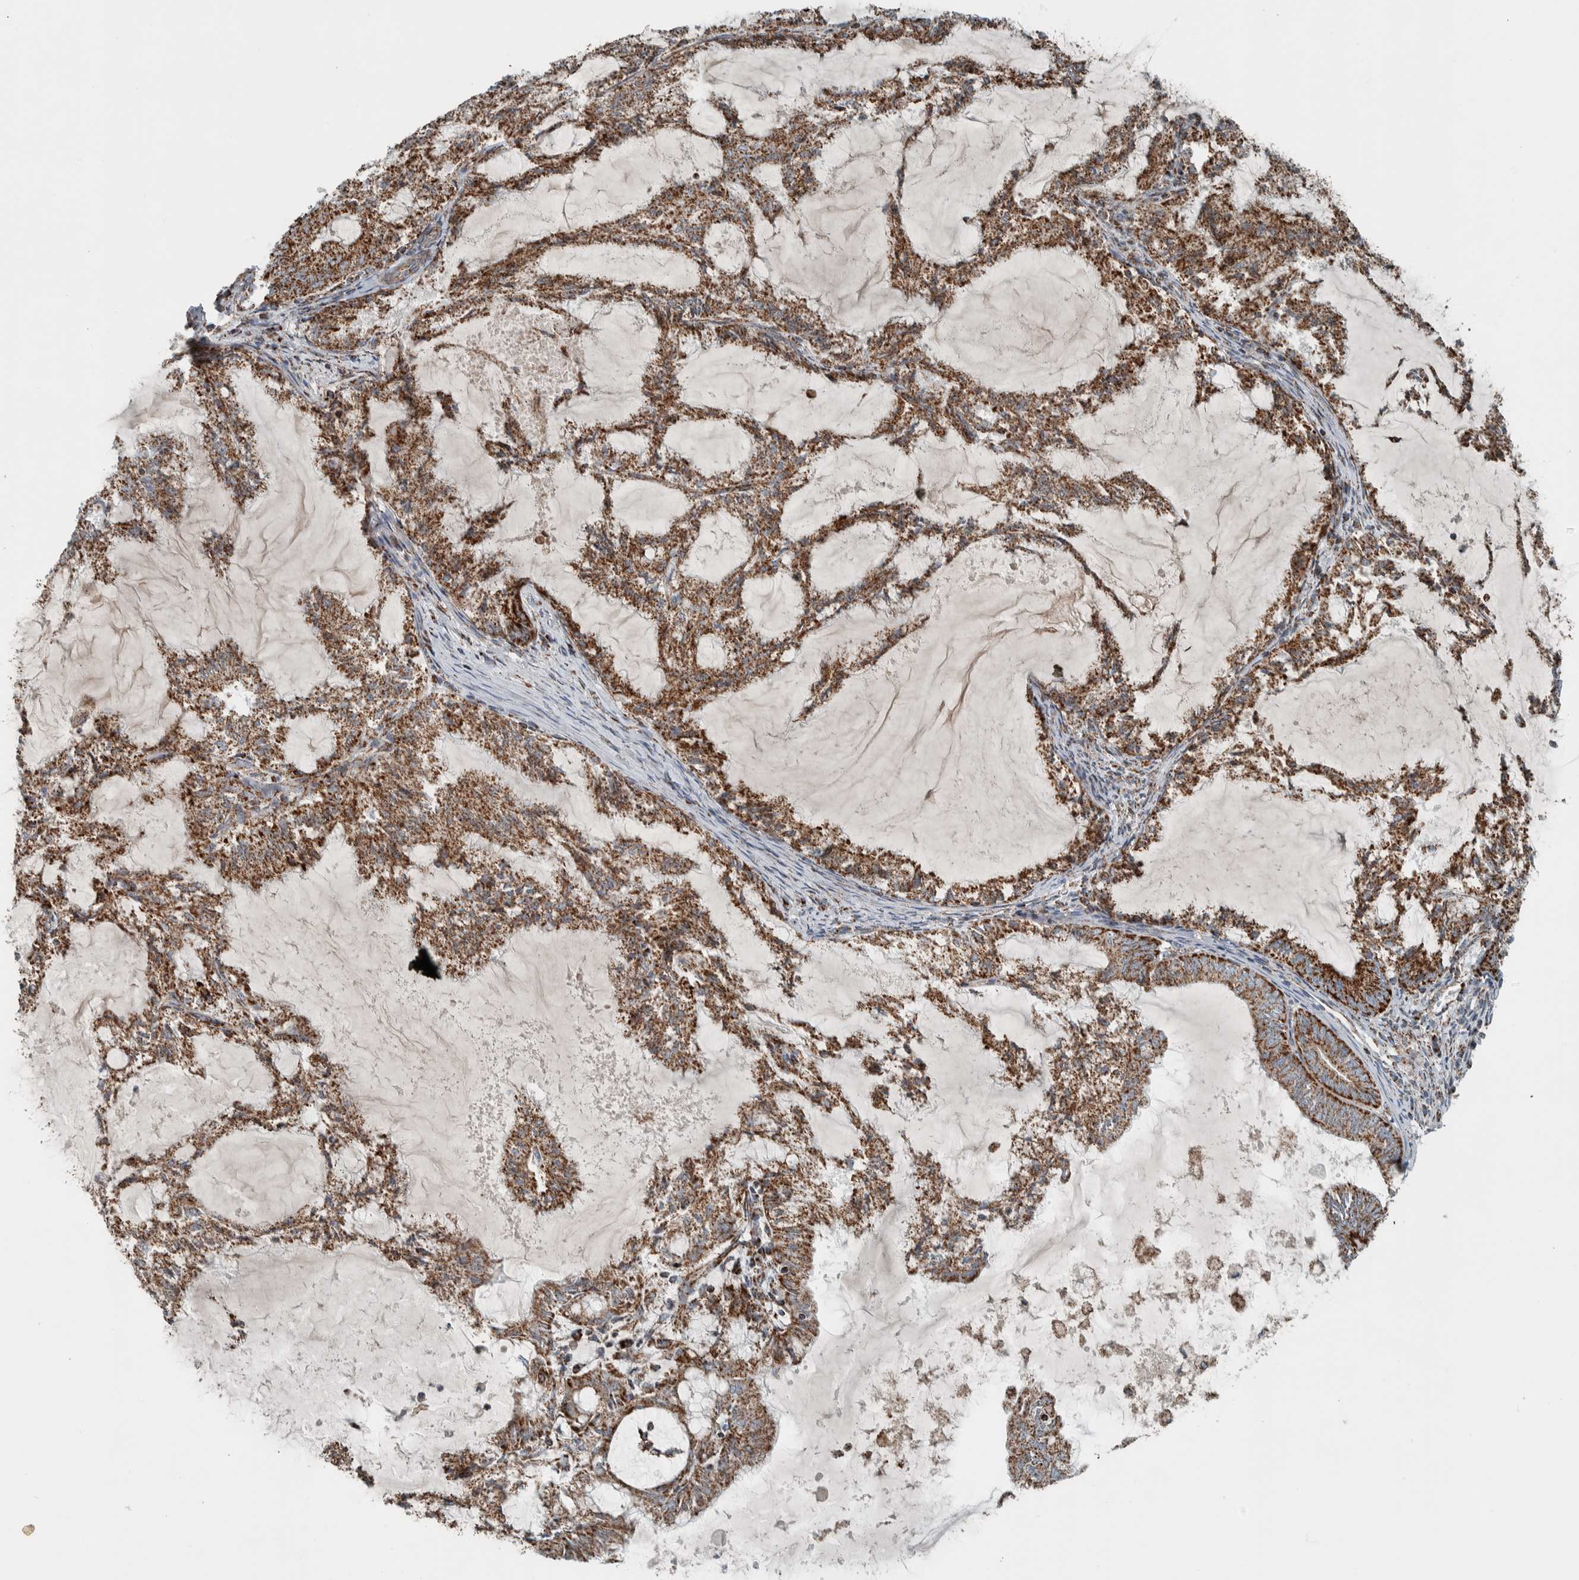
{"staining": {"intensity": "strong", "quantity": ">75%", "location": "cytoplasmic/membranous"}, "tissue": "endometrial cancer", "cell_type": "Tumor cells", "image_type": "cancer", "snomed": [{"axis": "morphology", "description": "Adenocarcinoma, NOS"}, {"axis": "topography", "description": "Endometrium"}], "caption": "An image showing strong cytoplasmic/membranous positivity in about >75% of tumor cells in adenocarcinoma (endometrial), as visualized by brown immunohistochemical staining.", "gene": "CNTROB", "patient": {"sex": "female", "age": 86}}